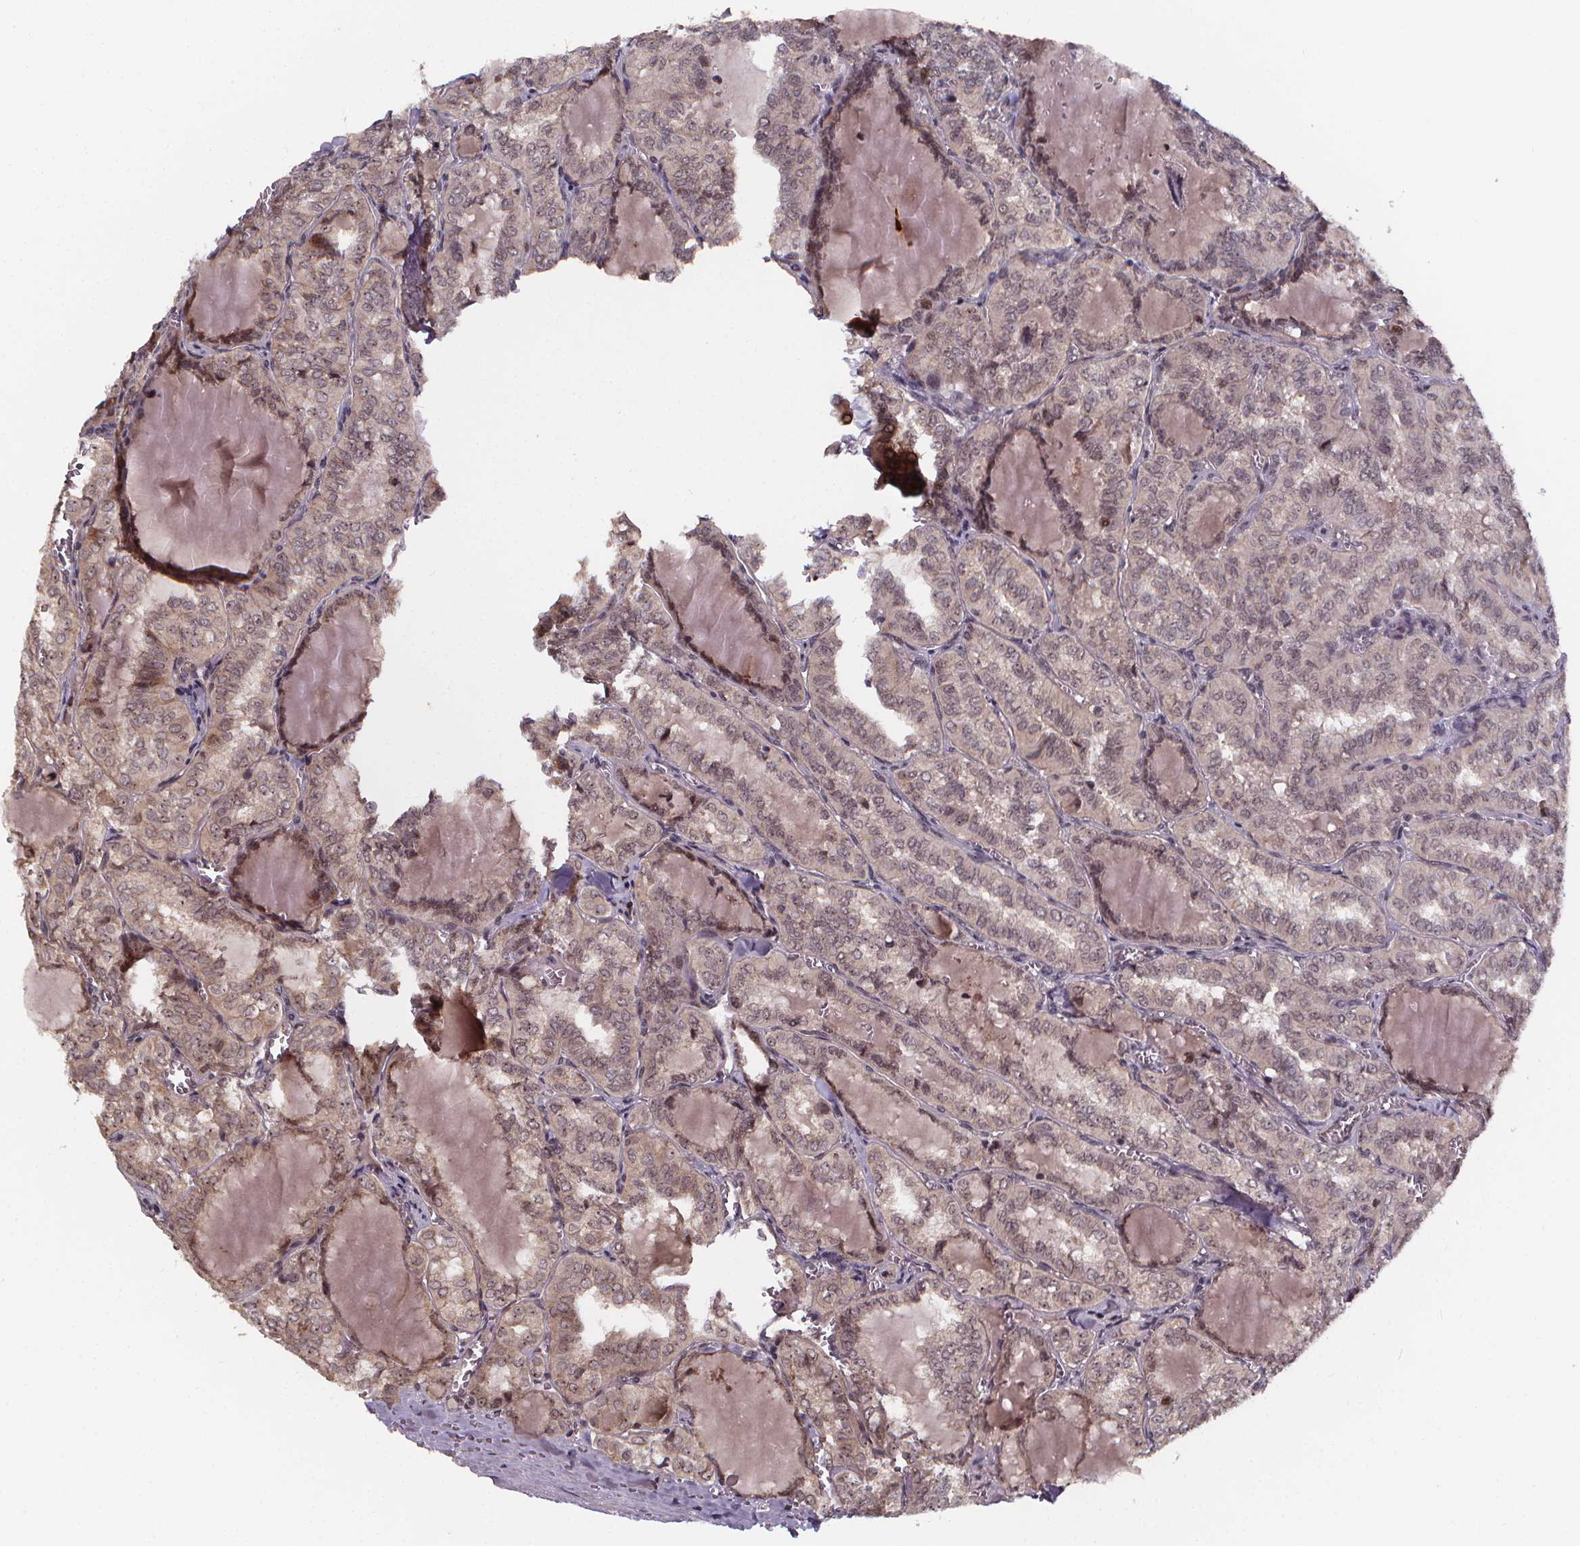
{"staining": {"intensity": "weak", "quantity": "25%-75%", "location": "nuclear"}, "tissue": "thyroid cancer", "cell_type": "Tumor cells", "image_type": "cancer", "snomed": [{"axis": "morphology", "description": "Papillary adenocarcinoma, NOS"}, {"axis": "topography", "description": "Thyroid gland"}], "caption": "Immunohistochemical staining of thyroid papillary adenocarcinoma demonstrates low levels of weak nuclear staining in approximately 25%-75% of tumor cells.", "gene": "DDIT3", "patient": {"sex": "female", "age": 41}}